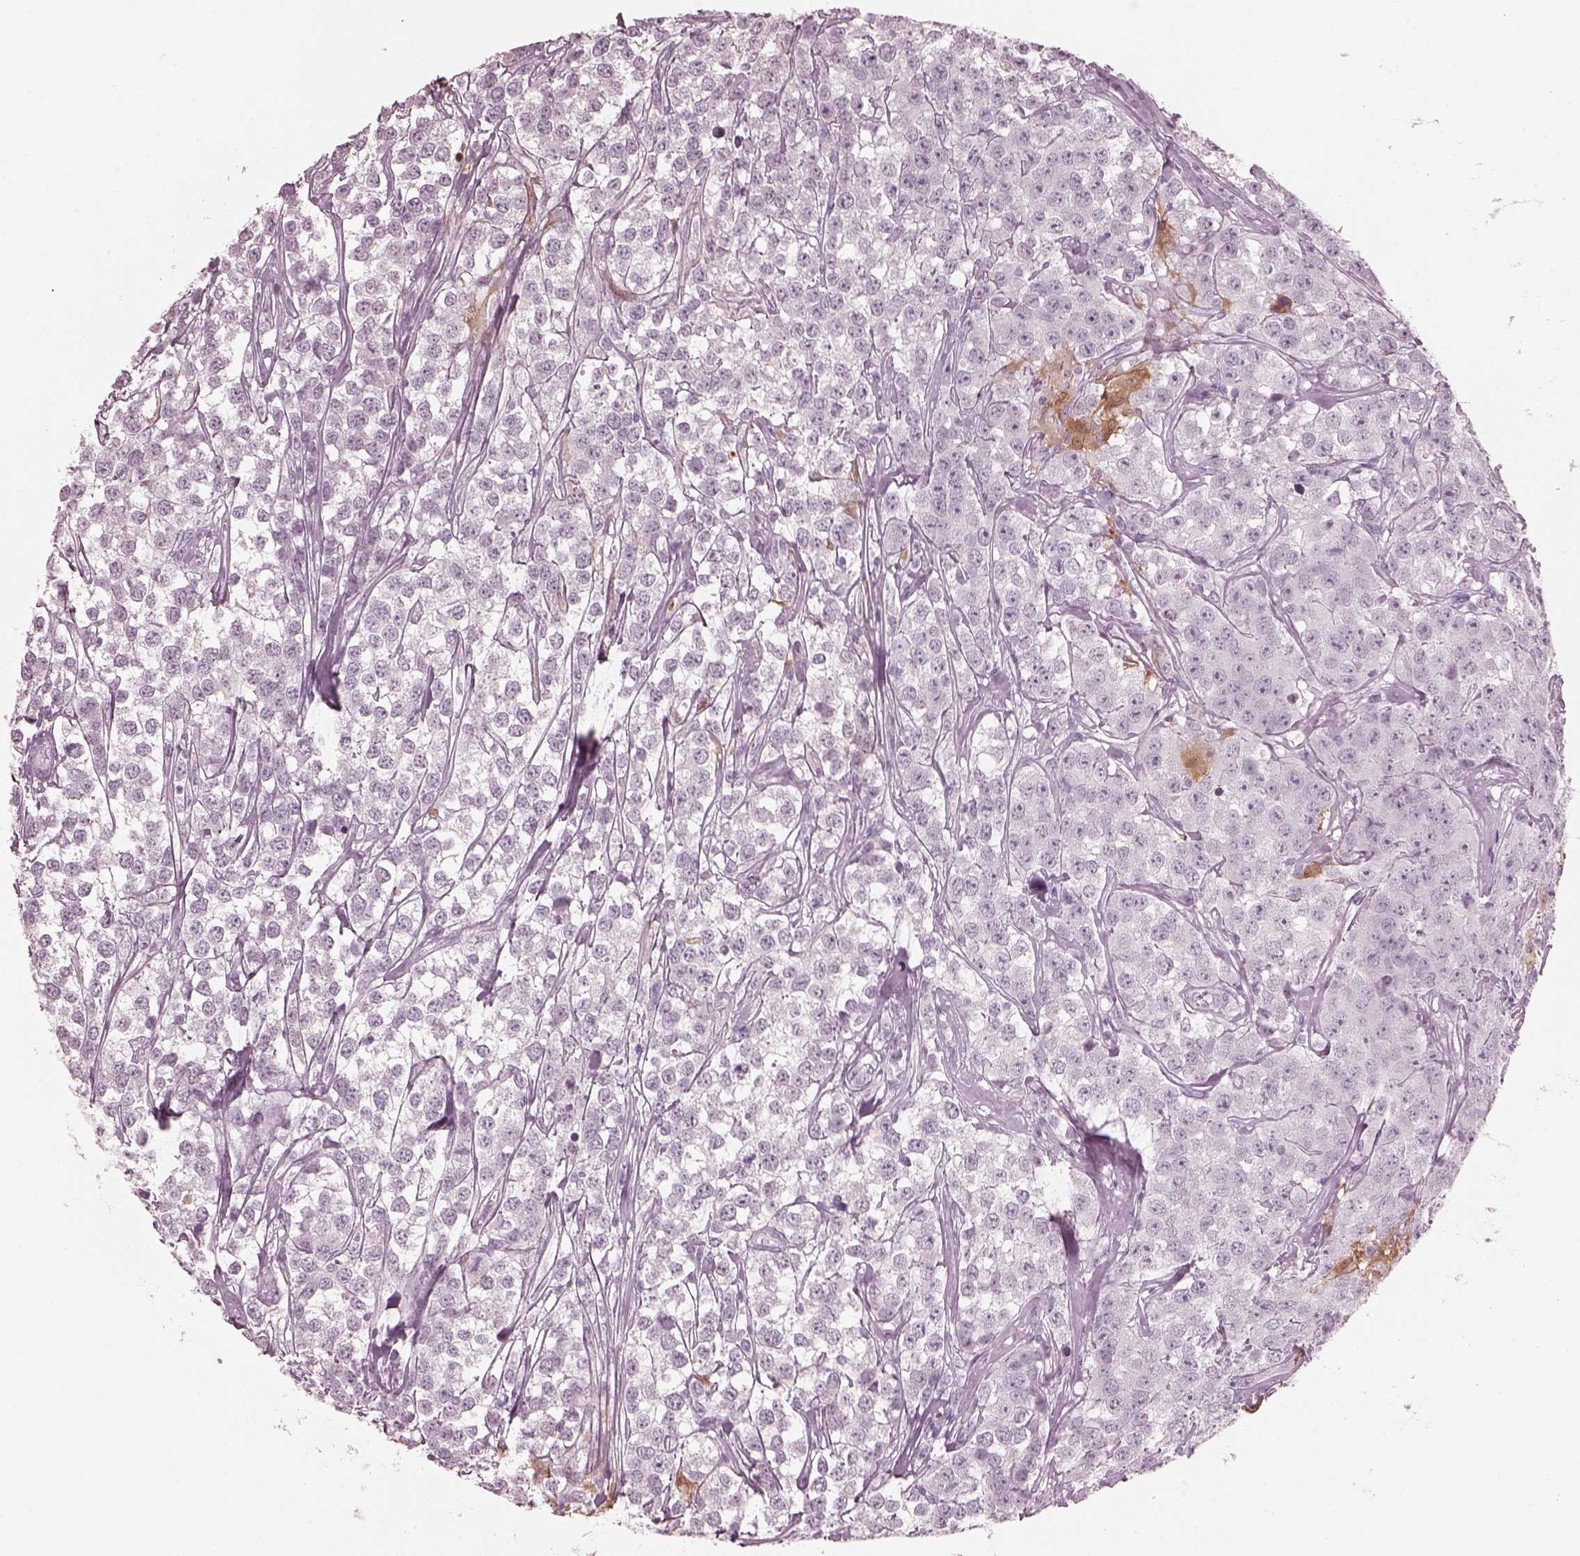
{"staining": {"intensity": "negative", "quantity": "none", "location": "none"}, "tissue": "testis cancer", "cell_type": "Tumor cells", "image_type": "cancer", "snomed": [{"axis": "morphology", "description": "Seminoma, NOS"}, {"axis": "topography", "description": "Testis"}], "caption": "Tumor cells show no significant protein expression in testis cancer (seminoma).", "gene": "C2orf81", "patient": {"sex": "male", "age": 59}}